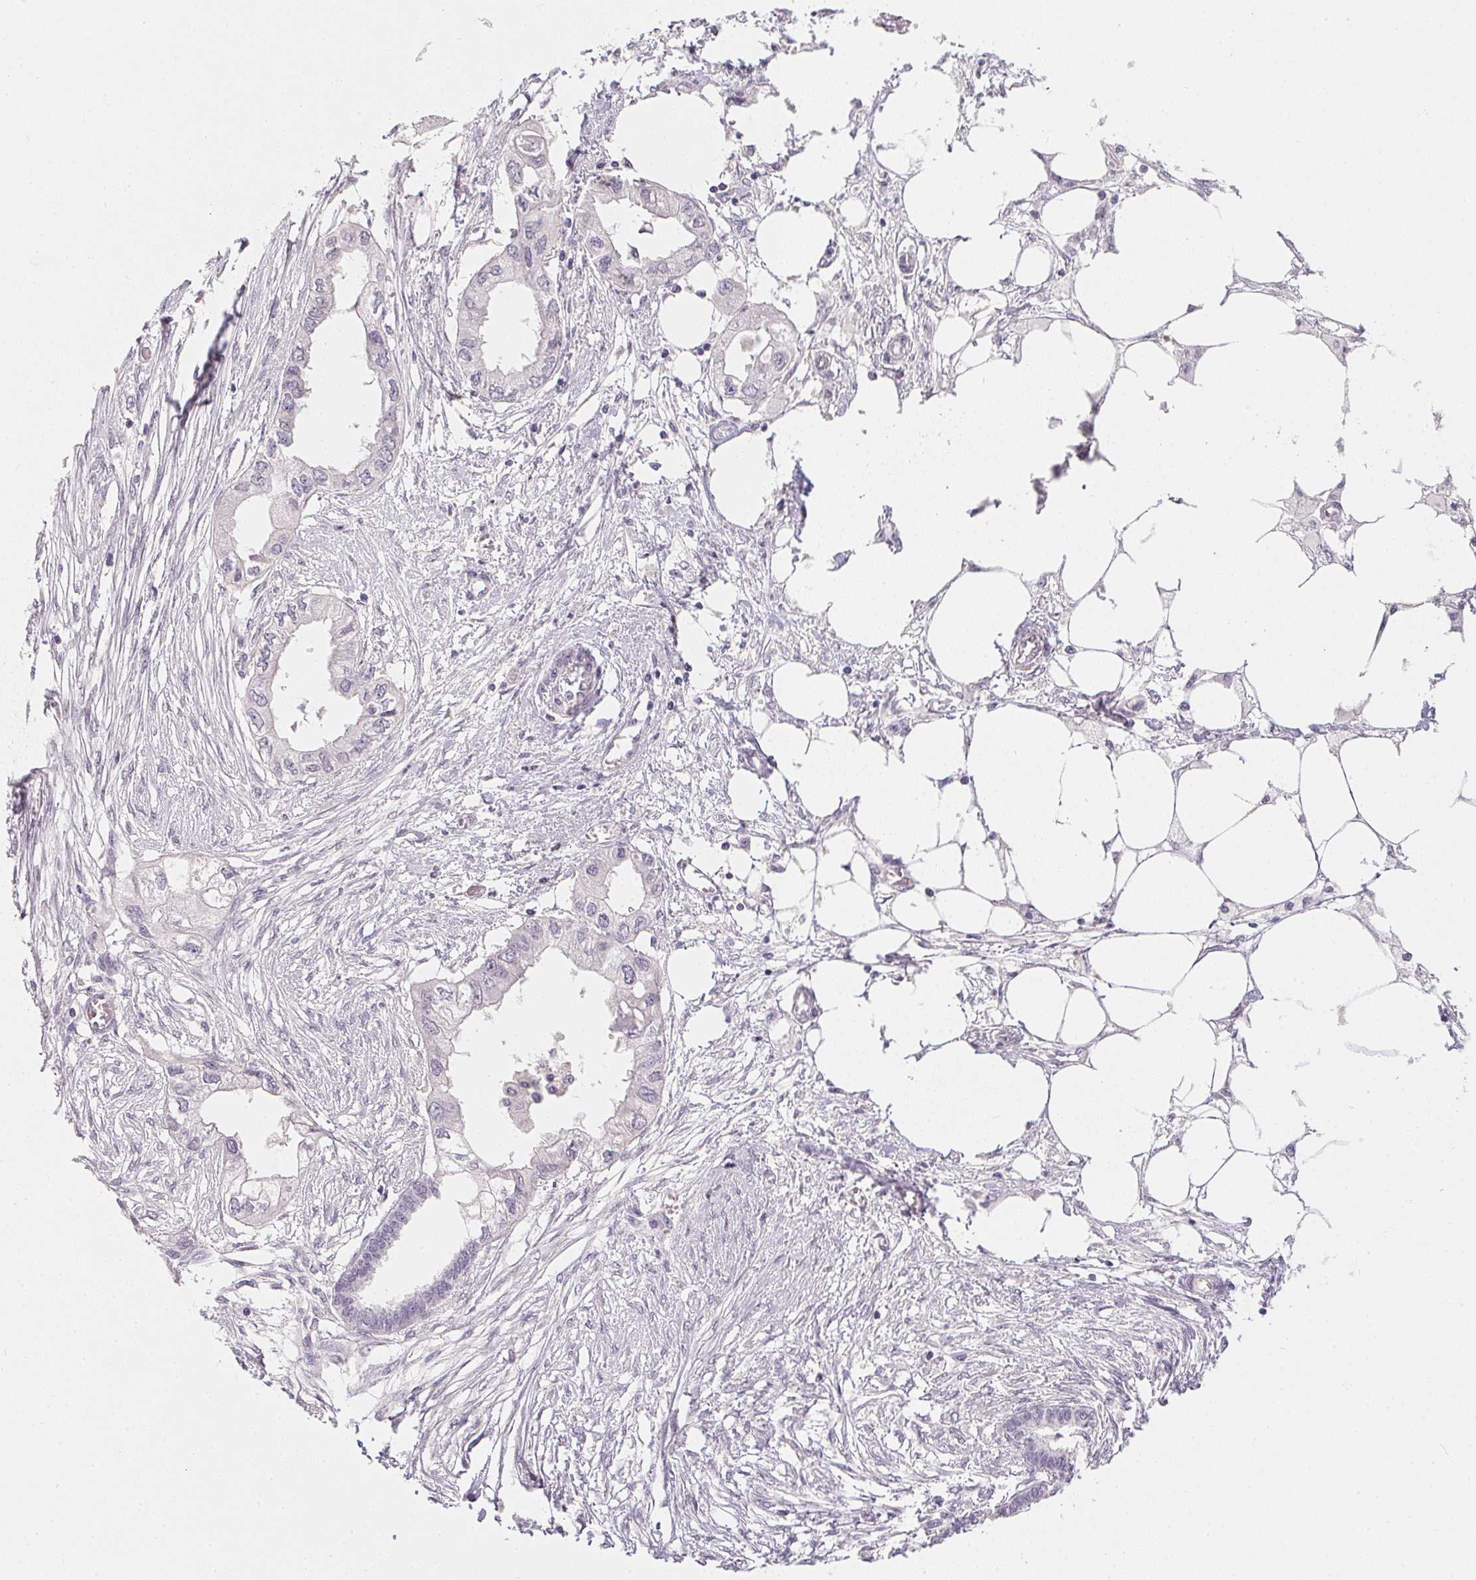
{"staining": {"intensity": "negative", "quantity": "none", "location": "none"}, "tissue": "endometrial cancer", "cell_type": "Tumor cells", "image_type": "cancer", "snomed": [{"axis": "morphology", "description": "Adenocarcinoma, NOS"}, {"axis": "morphology", "description": "Adenocarcinoma, metastatic, NOS"}, {"axis": "topography", "description": "Adipose tissue"}, {"axis": "topography", "description": "Endometrium"}], "caption": "Protein analysis of endometrial cancer exhibits no significant expression in tumor cells.", "gene": "PPY", "patient": {"sex": "female", "age": 67}}